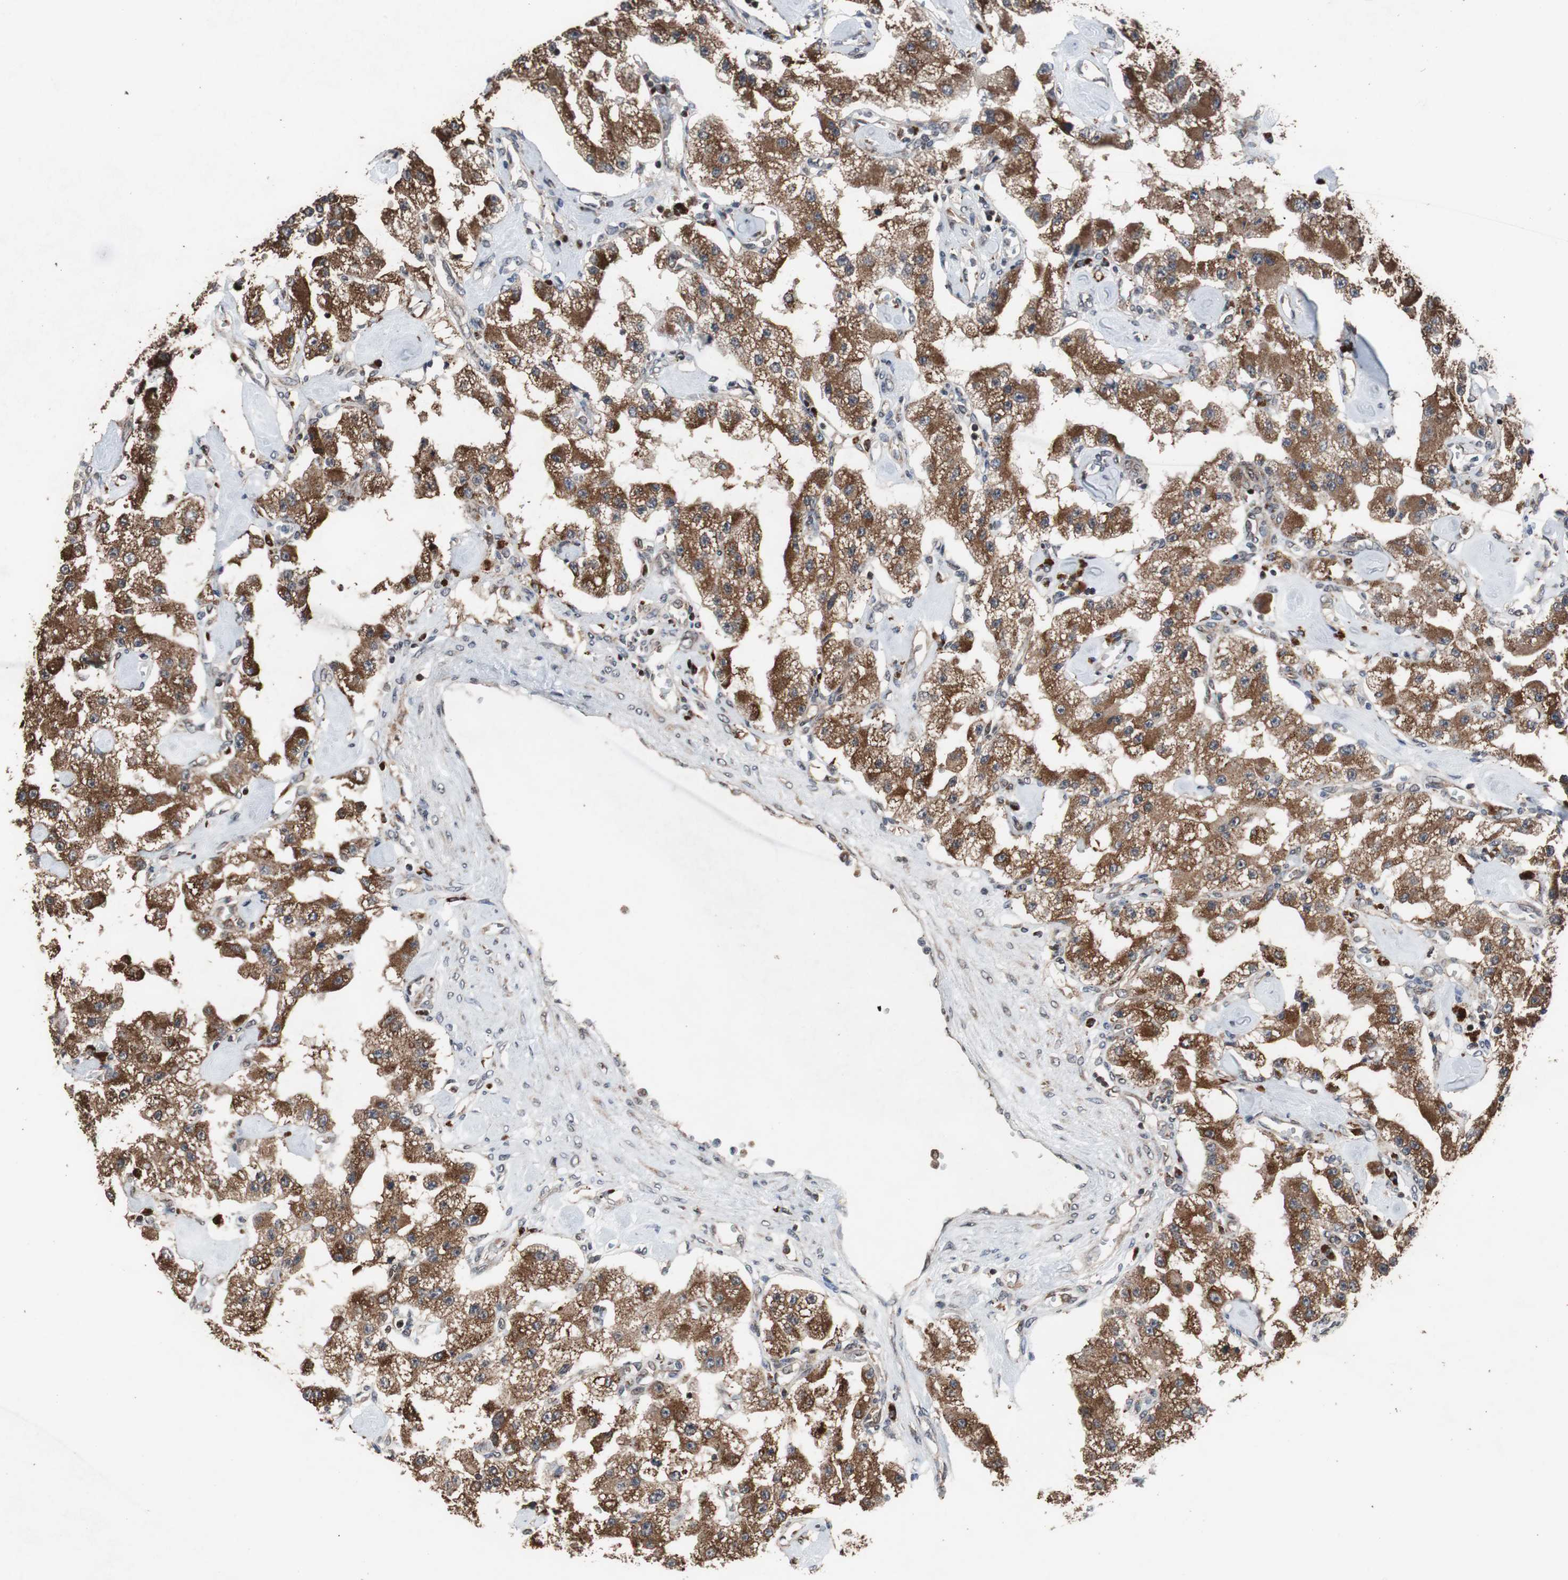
{"staining": {"intensity": "strong", "quantity": ">75%", "location": "cytoplasmic/membranous"}, "tissue": "carcinoid", "cell_type": "Tumor cells", "image_type": "cancer", "snomed": [{"axis": "morphology", "description": "Carcinoid, malignant, NOS"}, {"axis": "topography", "description": "Pancreas"}], "caption": "This histopathology image exhibits immunohistochemistry staining of human carcinoid (malignant), with high strong cytoplasmic/membranous positivity in about >75% of tumor cells.", "gene": "USP10", "patient": {"sex": "male", "age": 41}}